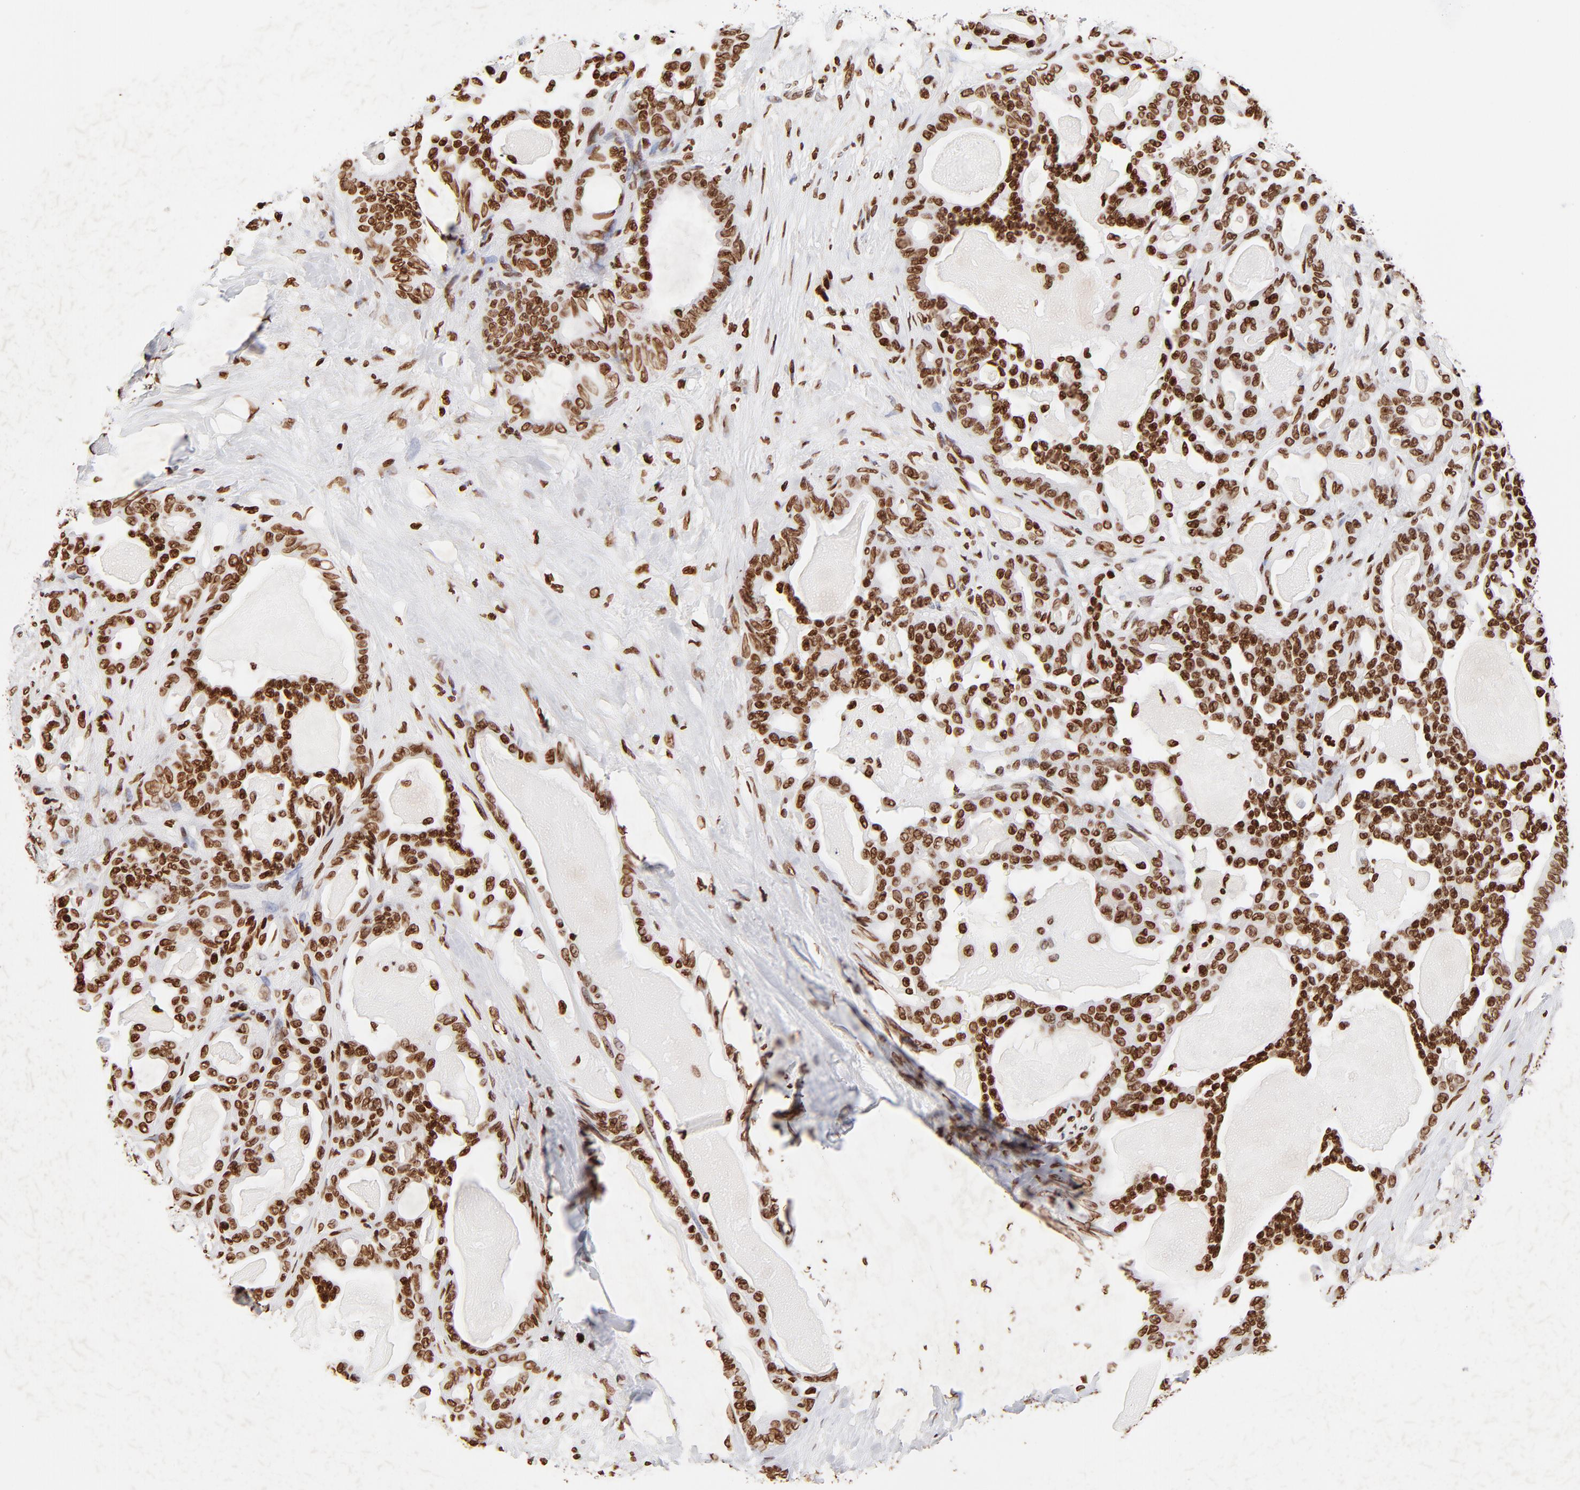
{"staining": {"intensity": "strong", "quantity": ">75%", "location": "nuclear"}, "tissue": "pancreatic cancer", "cell_type": "Tumor cells", "image_type": "cancer", "snomed": [{"axis": "morphology", "description": "Adenocarcinoma, NOS"}, {"axis": "topography", "description": "Pancreas"}], "caption": "A photomicrograph of pancreatic cancer (adenocarcinoma) stained for a protein reveals strong nuclear brown staining in tumor cells. Using DAB (brown) and hematoxylin (blue) stains, captured at high magnification using brightfield microscopy.", "gene": "FBH1", "patient": {"sex": "male", "age": 63}}